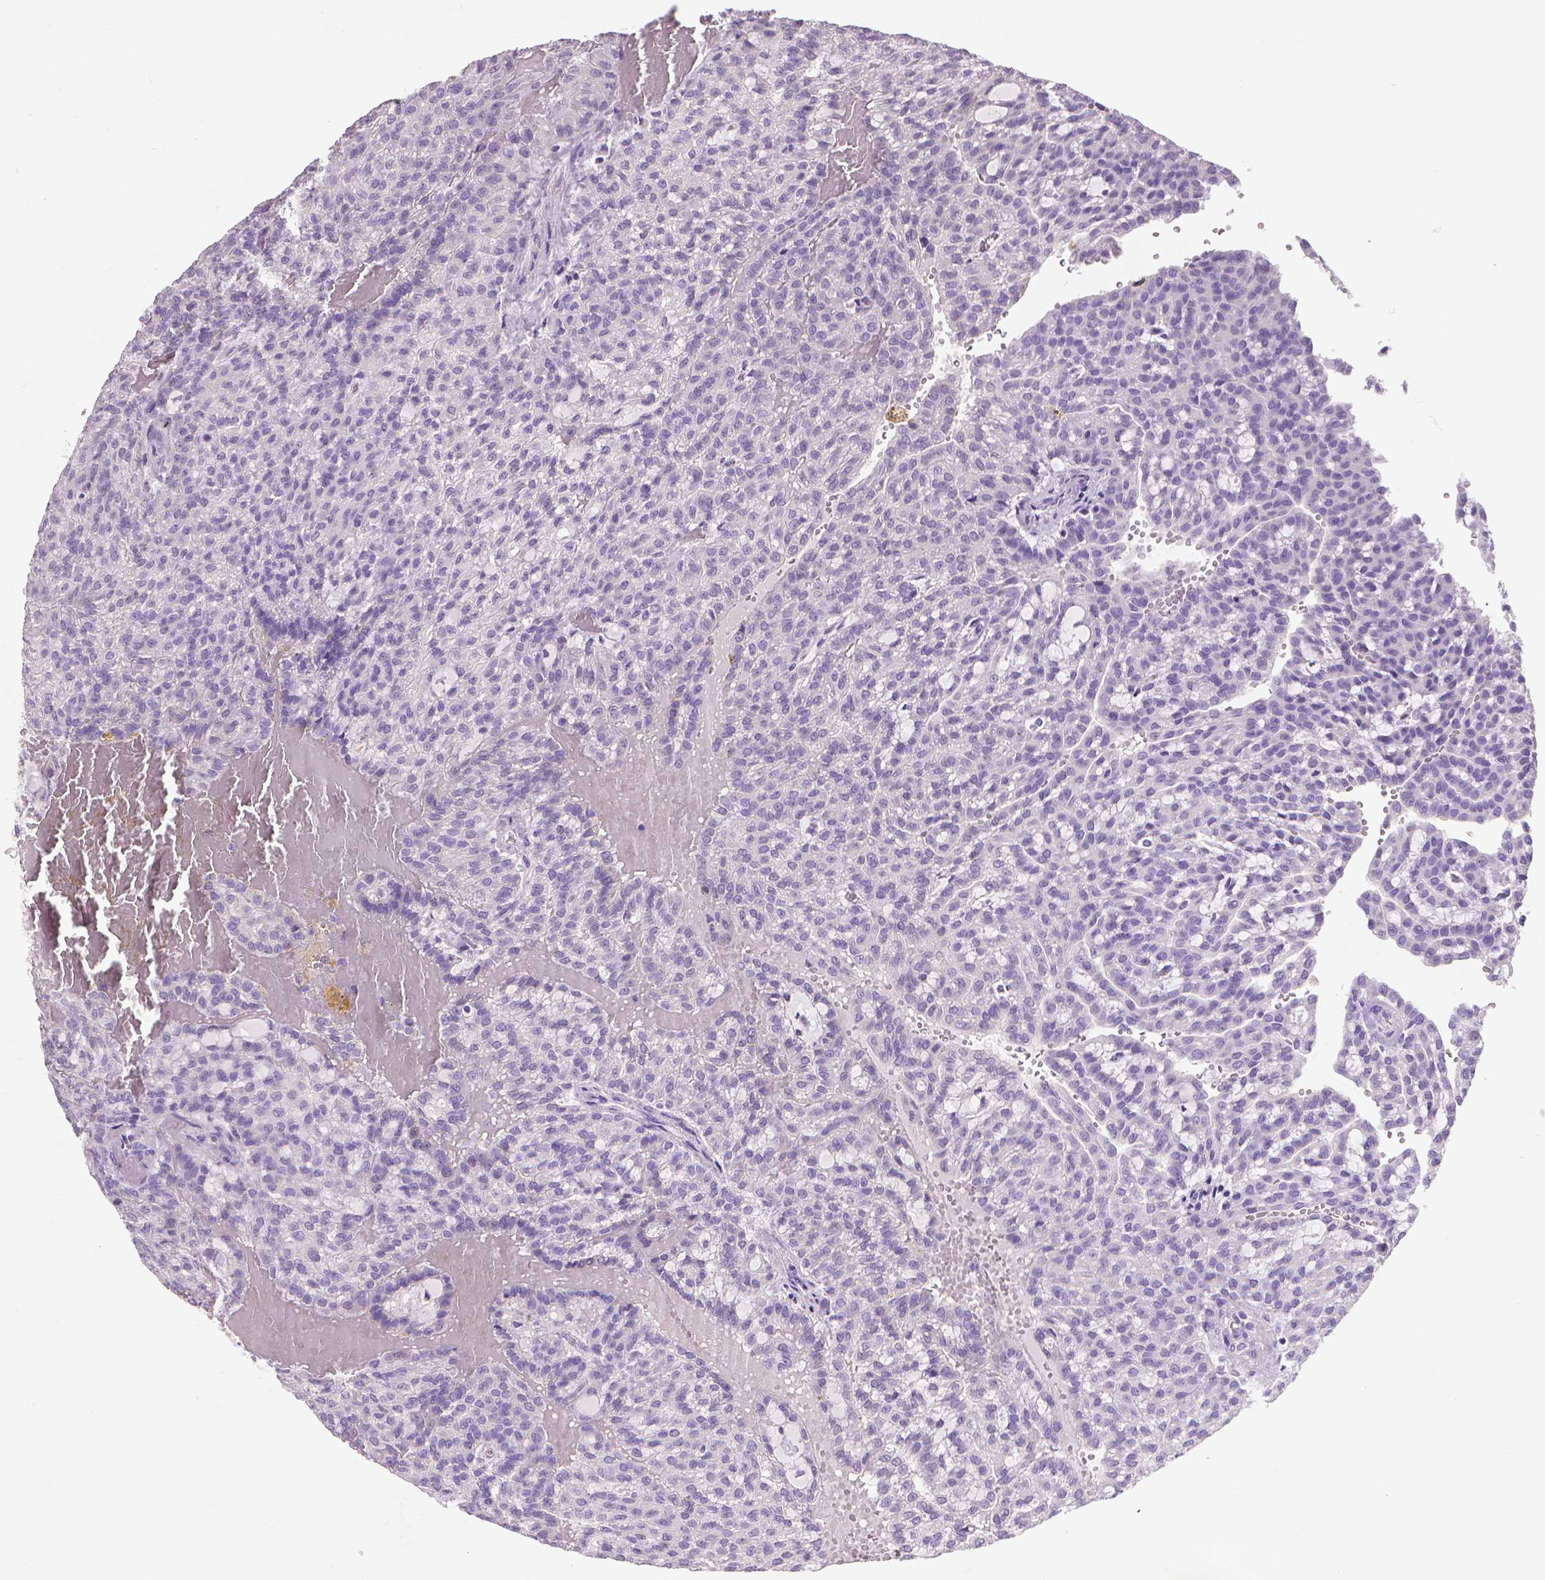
{"staining": {"intensity": "negative", "quantity": "none", "location": "none"}, "tissue": "renal cancer", "cell_type": "Tumor cells", "image_type": "cancer", "snomed": [{"axis": "morphology", "description": "Adenocarcinoma, NOS"}, {"axis": "topography", "description": "Kidney"}], "caption": "Image shows no protein positivity in tumor cells of renal cancer tissue.", "gene": "TNNI2", "patient": {"sex": "male", "age": 63}}